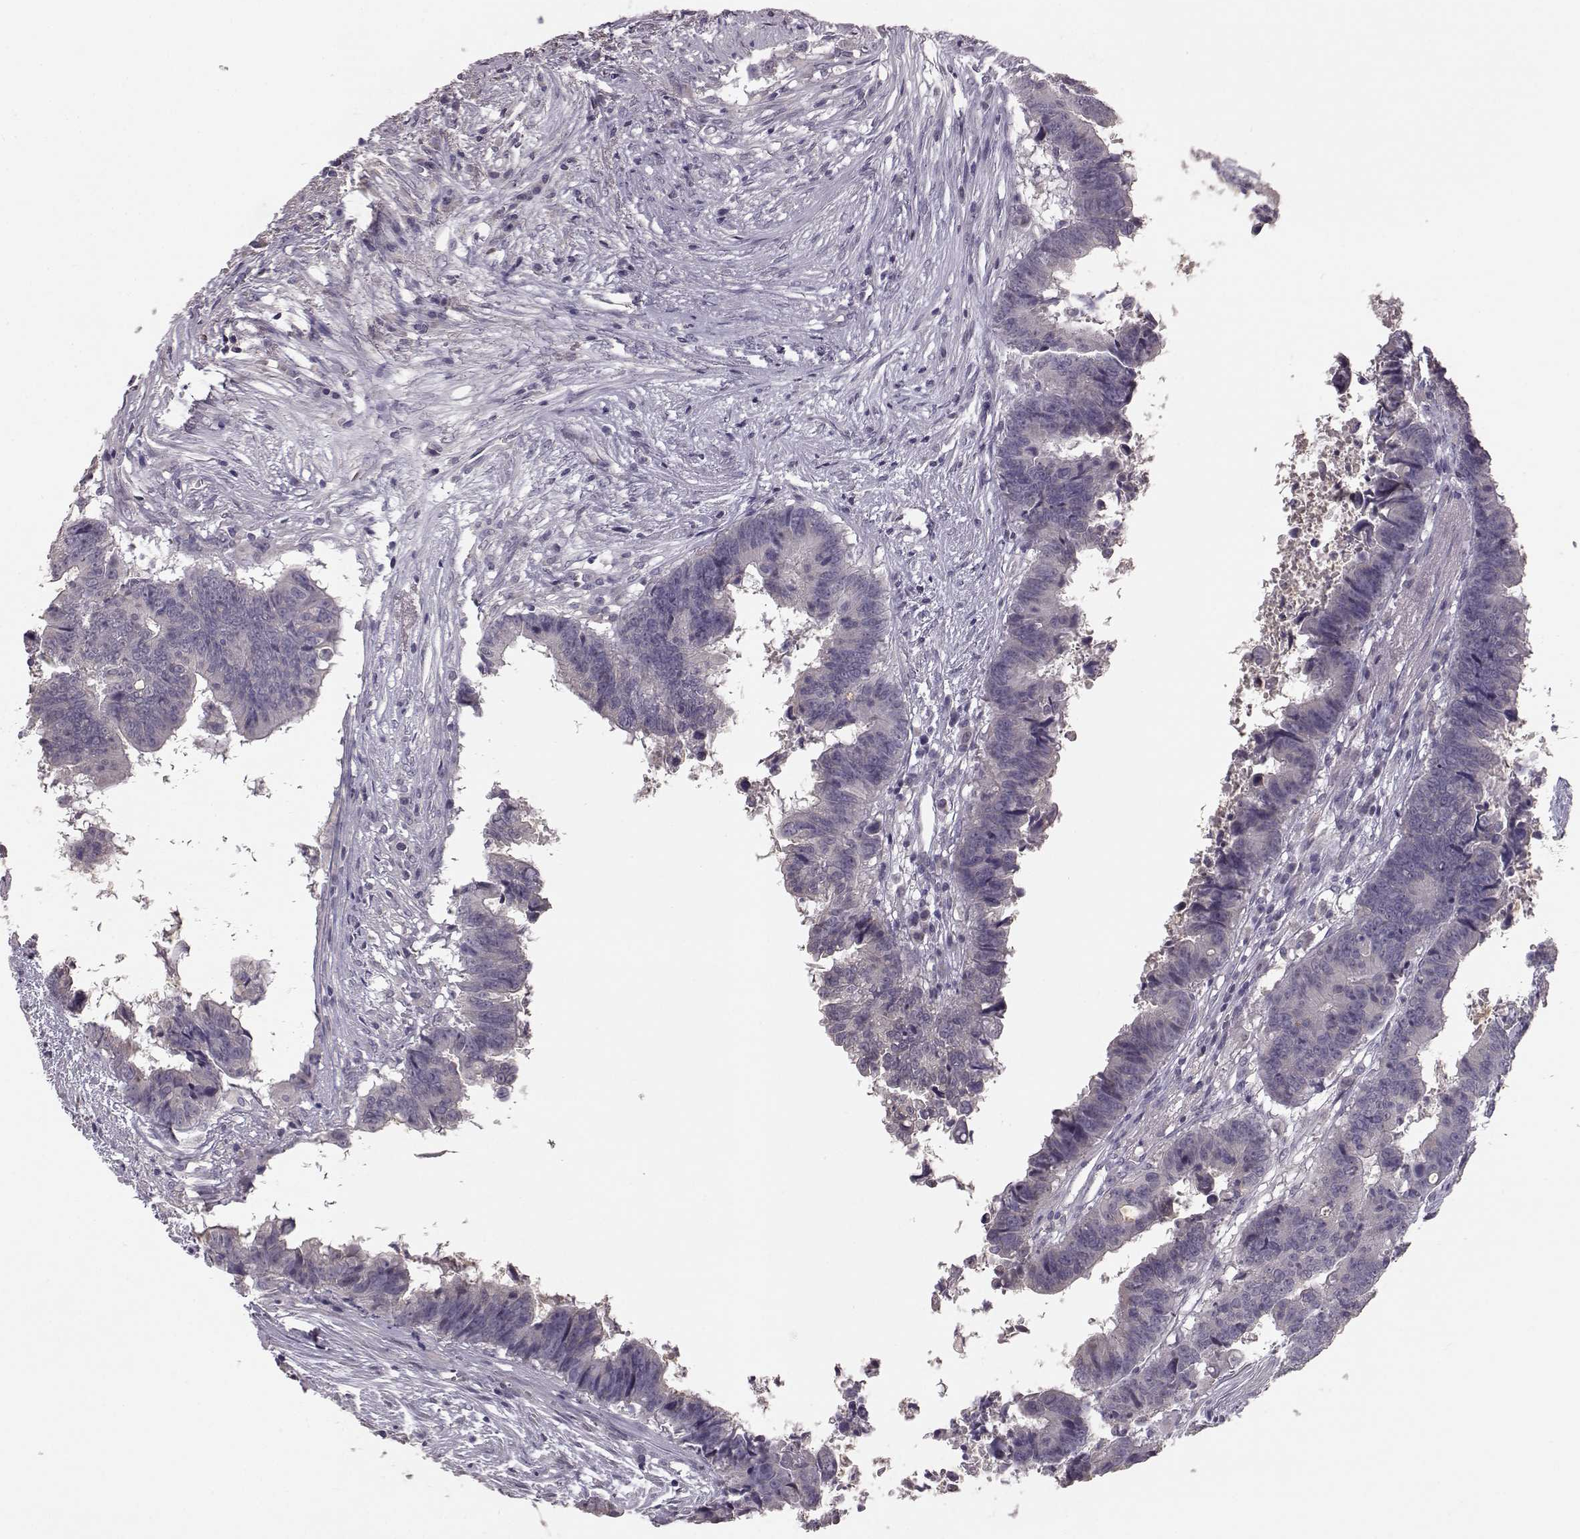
{"staining": {"intensity": "negative", "quantity": "none", "location": "none"}, "tissue": "colorectal cancer", "cell_type": "Tumor cells", "image_type": "cancer", "snomed": [{"axis": "morphology", "description": "Adenocarcinoma, NOS"}, {"axis": "topography", "description": "Colon"}], "caption": "A high-resolution photomicrograph shows immunohistochemistry staining of adenocarcinoma (colorectal), which displays no significant staining in tumor cells.", "gene": "GHR", "patient": {"sex": "female", "age": 82}}